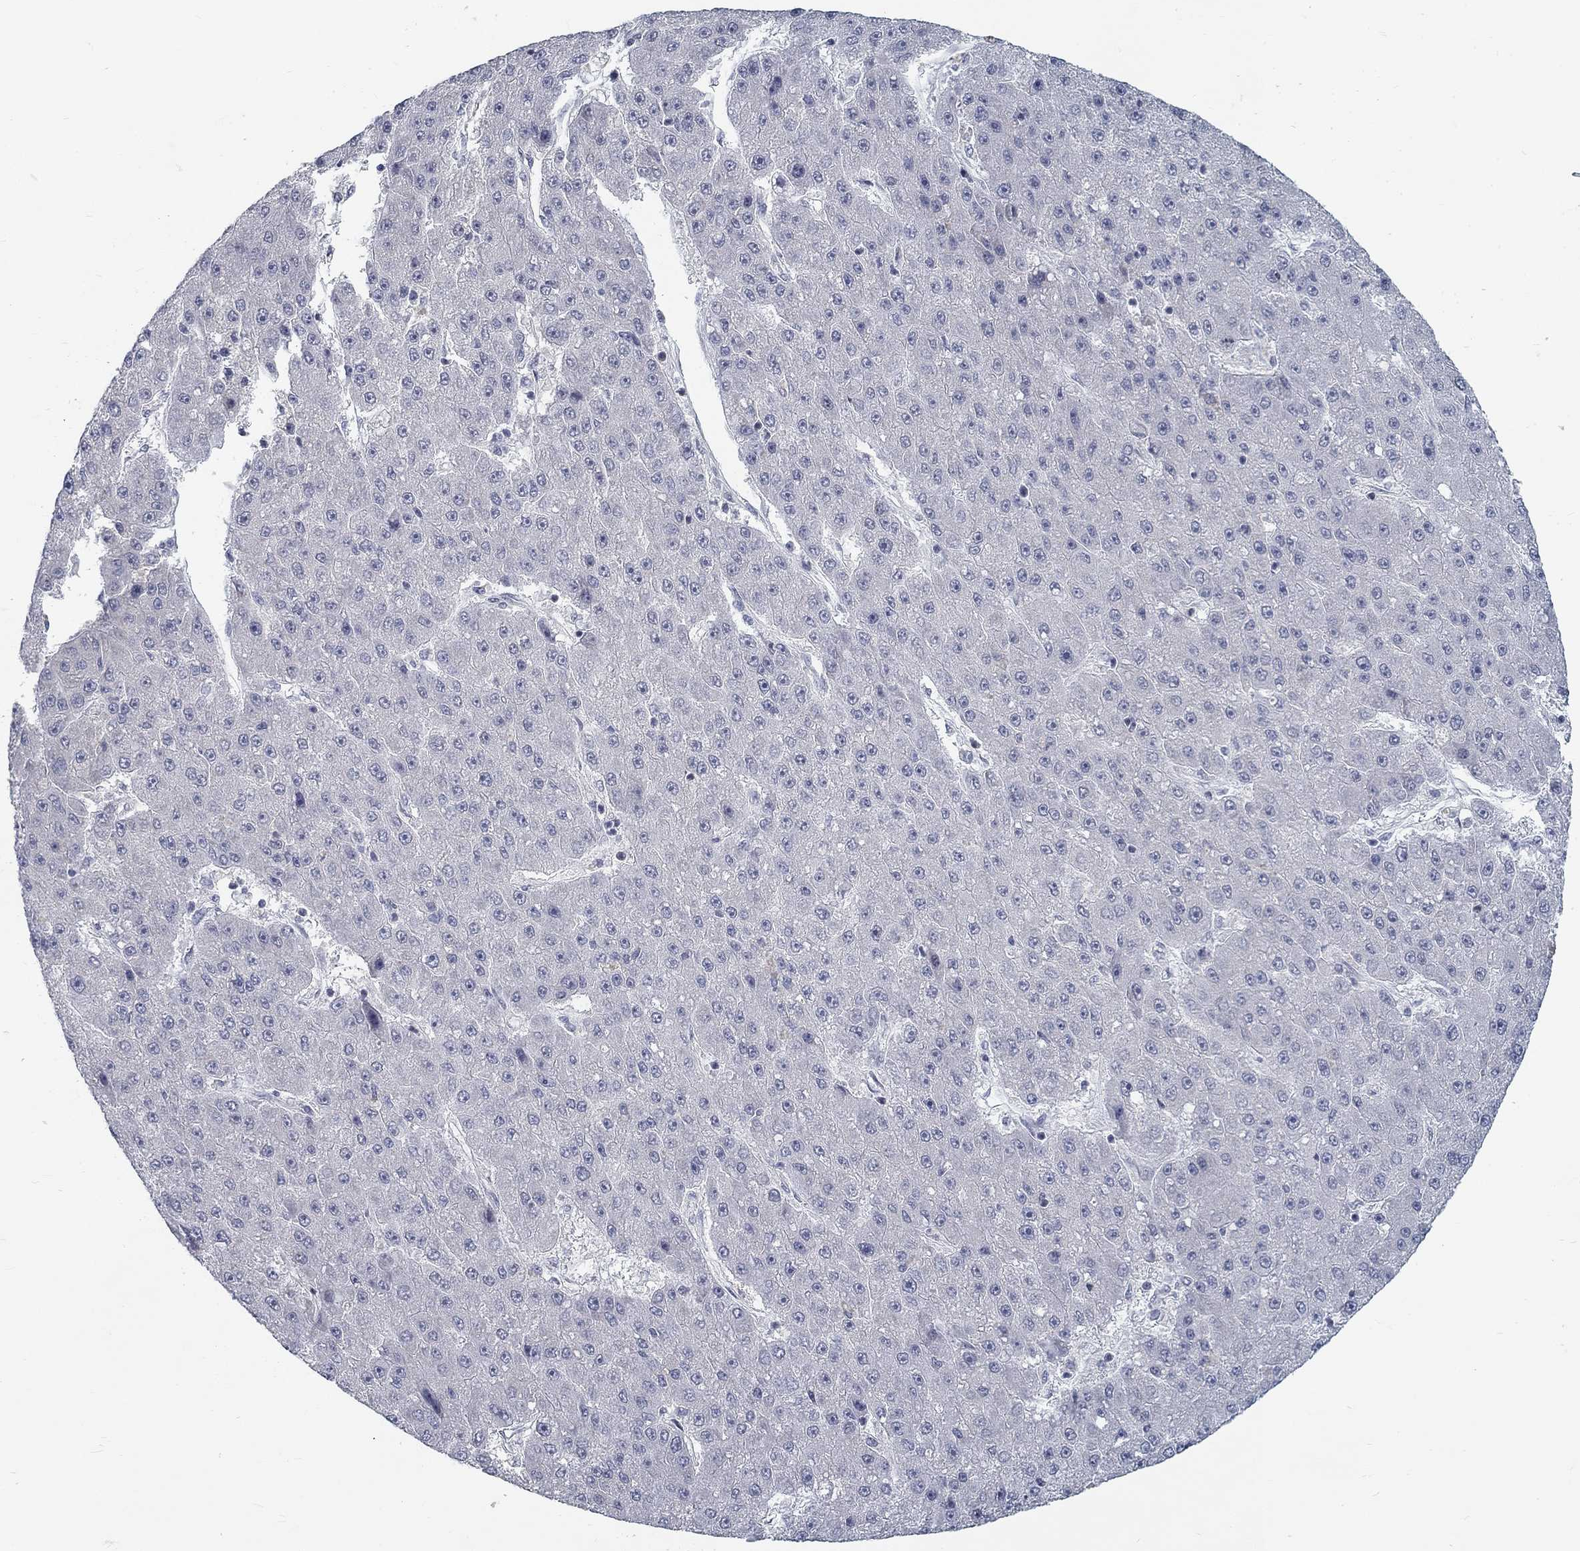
{"staining": {"intensity": "negative", "quantity": "none", "location": "none"}, "tissue": "liver cancer", "cell_type": "Tumor cells", "image_type": "cancer", "snomed": [{"axis": "morphology", "description": "Carcinoma, Hepatocellular, NOS"}, {"axis": "topography", "description": "Liver"}], "caption": "Hepatocellular carcinoma (liver) was stained to show a protein in brown. There is no significant expression in tumor cells.", "gene": "ATP1A3", "patient": {"sex": "male", "age": 67}}